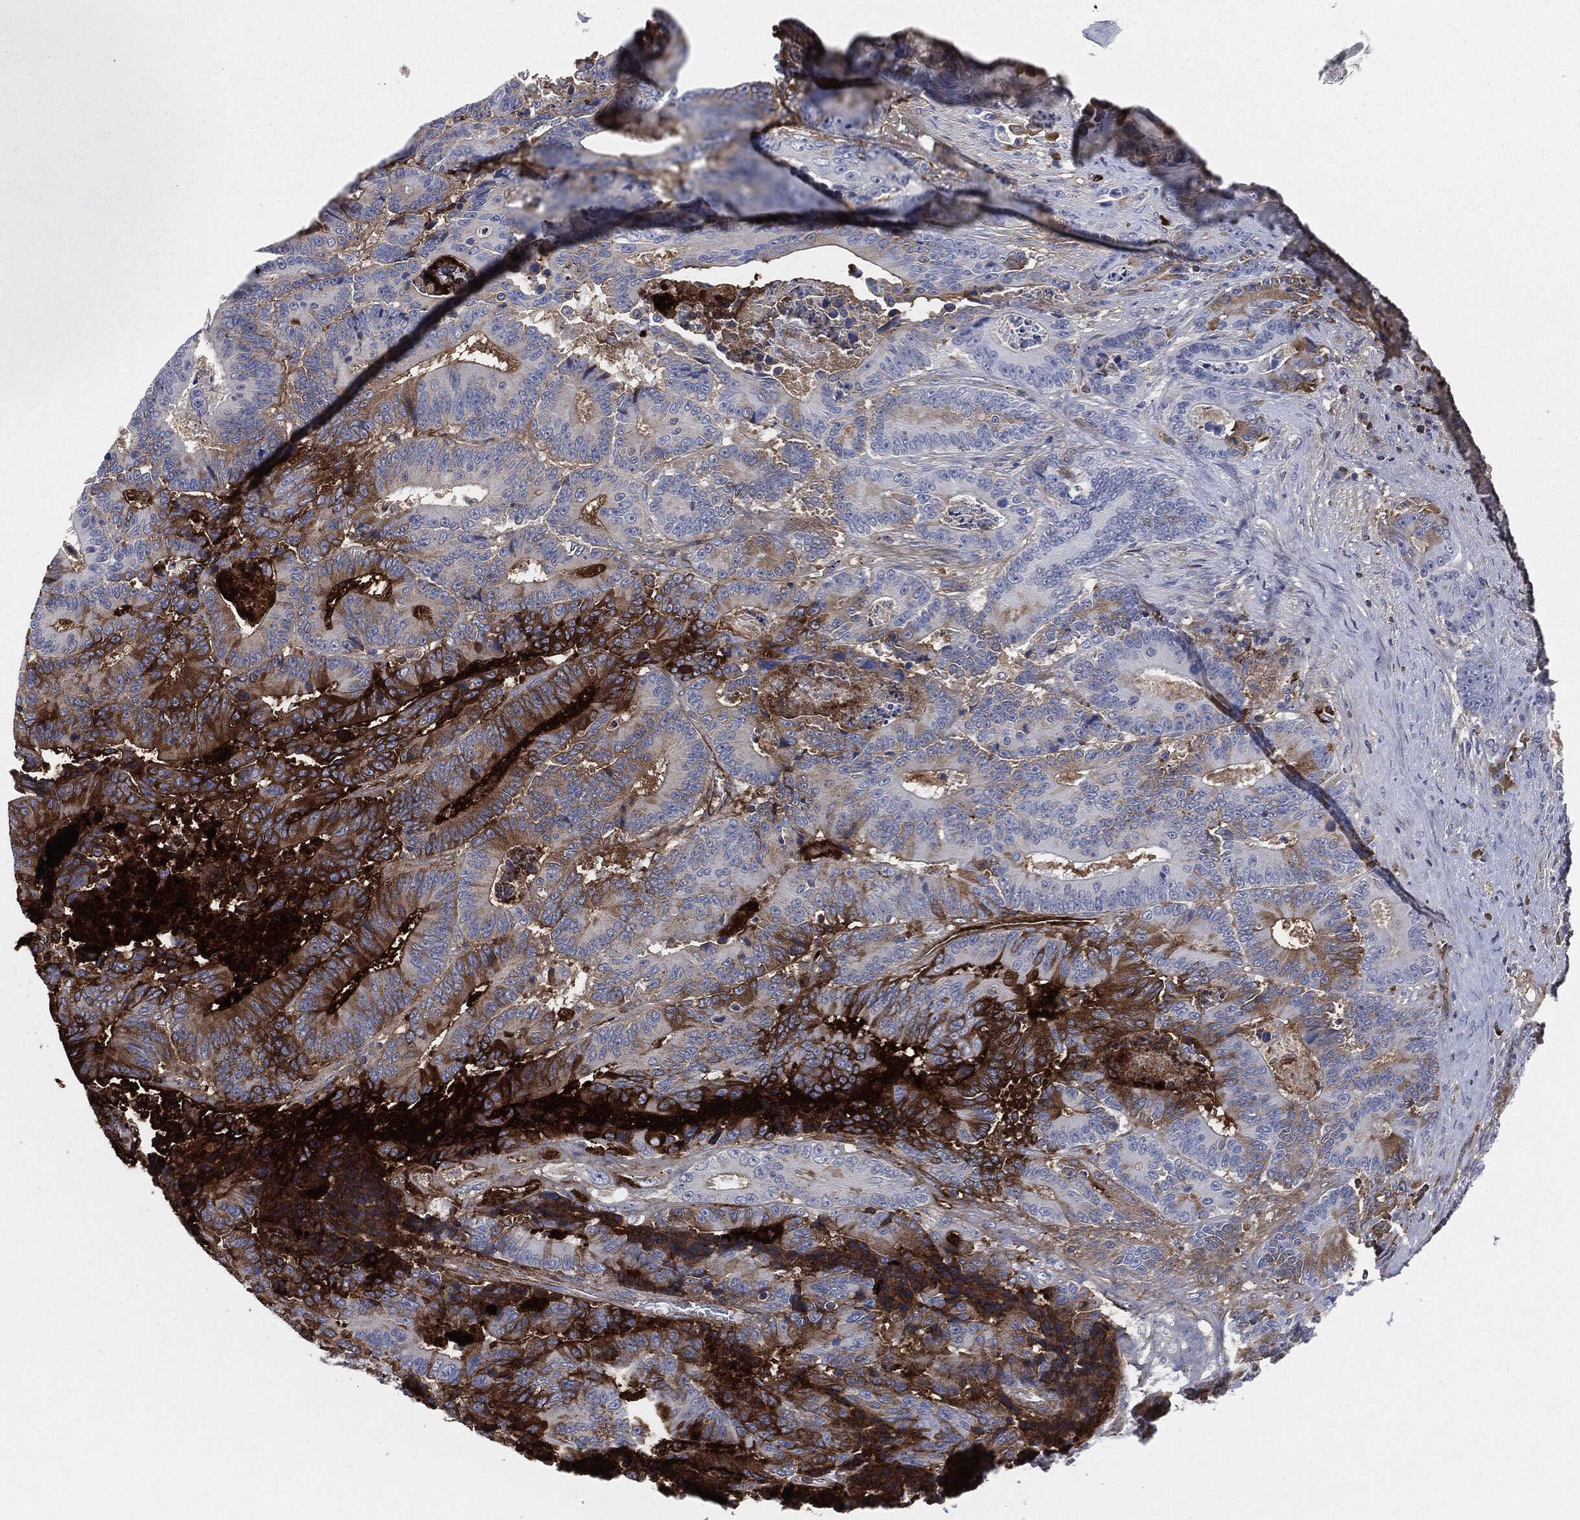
{"staining": {"intensity": "strong", "quantity": "<25%", "location": "cytoplasmic/membranous"}, "tissue": "colorectal cancer", "cell_type": "Tumor cells", "image_type": "cancer", "snomed": [{"axis": "morphology", "description": "Adenocarcinoma, NOS"}, {"axis": "topography", "description": "Colon"}], "caption": "Immunohistochemistry (IHC) (DAB (3,3'-diaminobenzidine)) staining of human colorectal cancer reveals strong cytoplasmic/membranous protein expression in approximately <25% of tumor cells.", "gene": "APOB", "patient": {"sex": "male", "age": 83}}